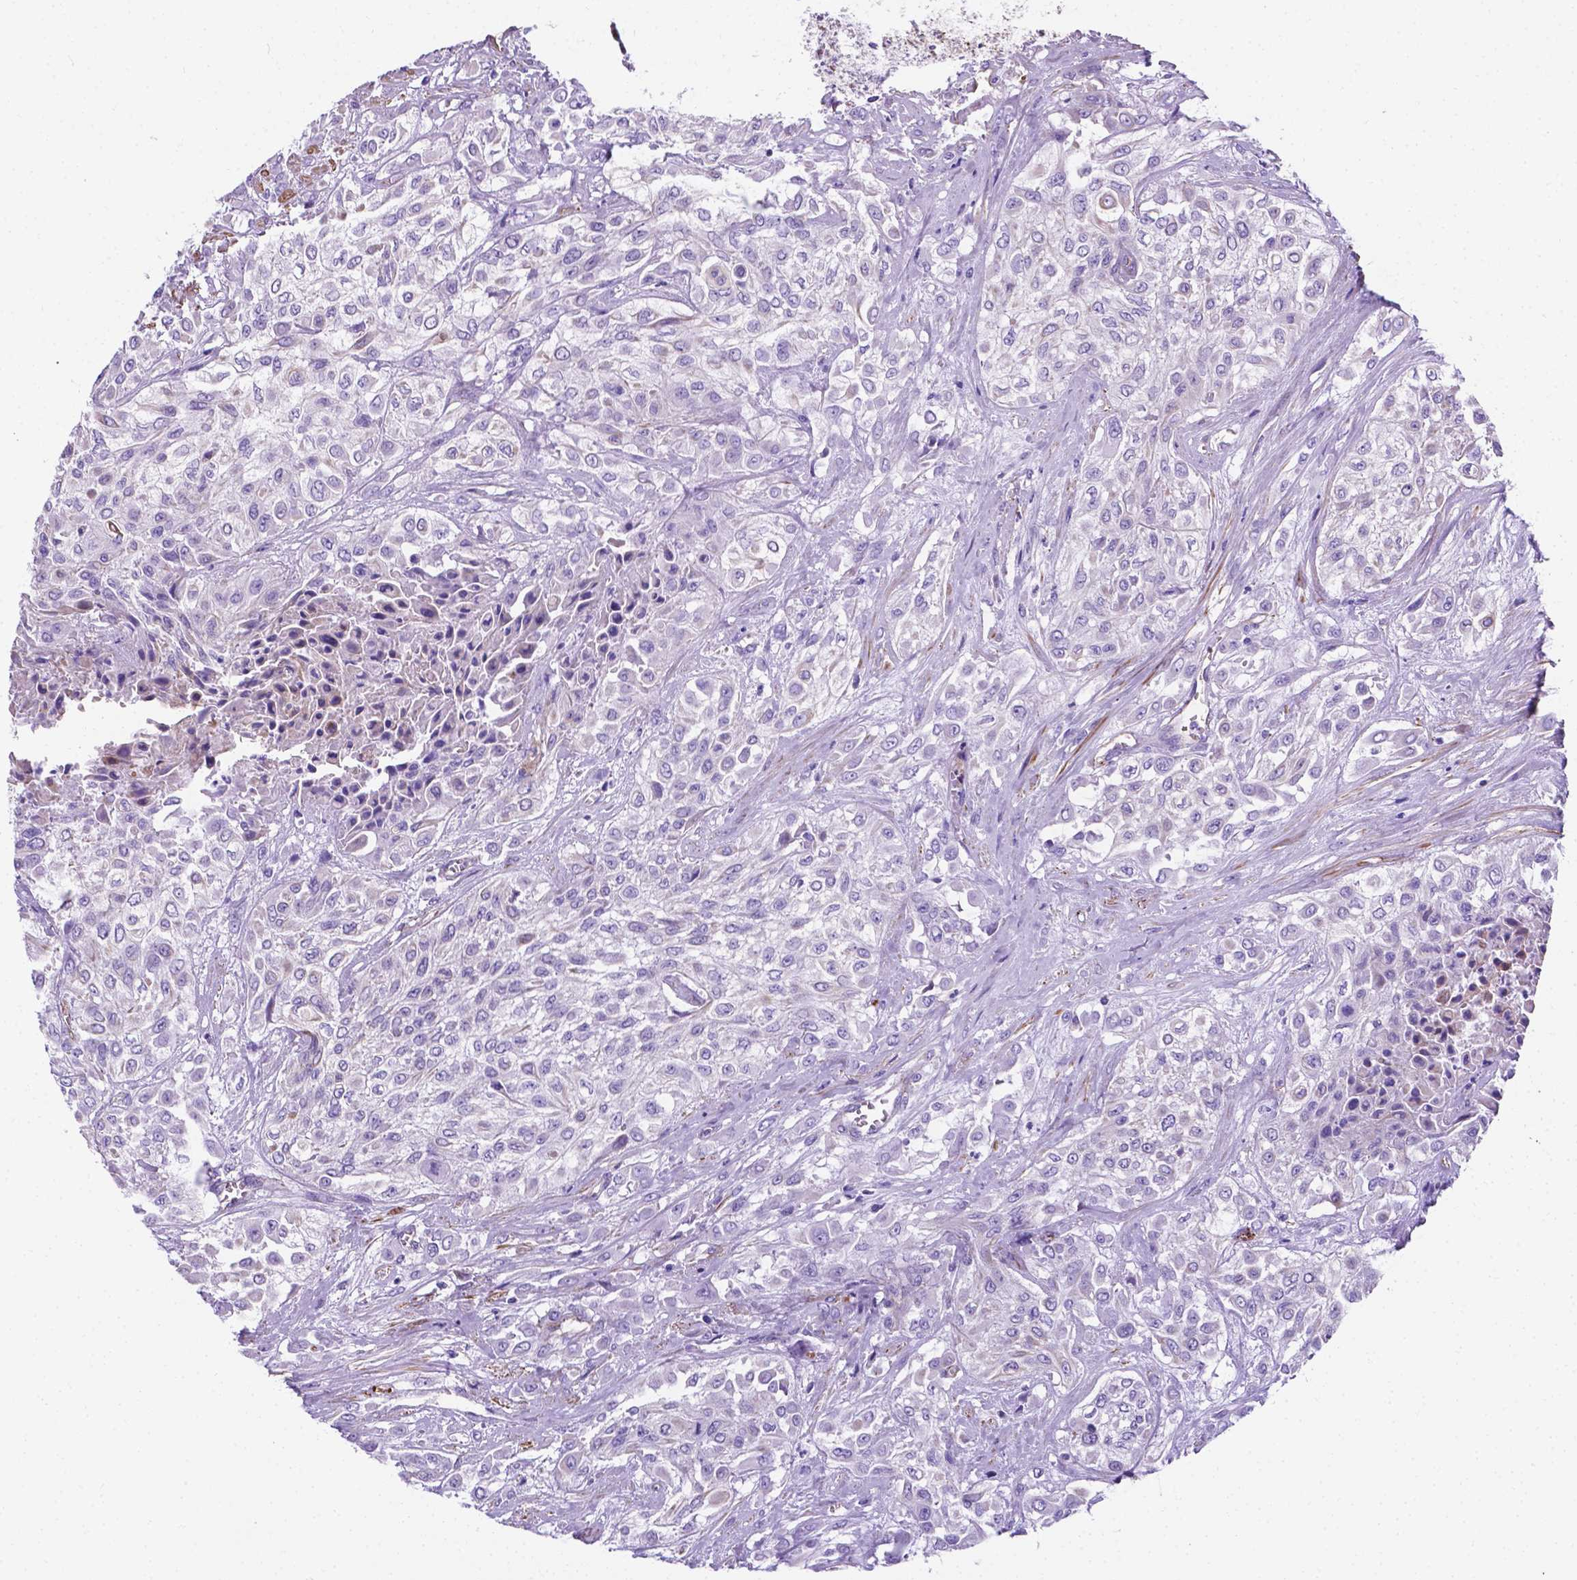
{"staining": {"intensity": "negative", "quantity": "none", "location": "none"}, "tissue": "urothelial cancer", "cell_type": "Tumor cells", "image_type": "cancer", "snomed": [{"axis": "morphology", "description": "Urothelial carcinoma, High grade"}, {"axis": "topography", "description": "Urinary bladder"}], "caption": "DAB immunohistochemical staining of human high-grade urothelial carcinoma displays no significant positivity in tumor cells.", "gene": "APOE", "patient": {"sex": "male", "age": 57}}